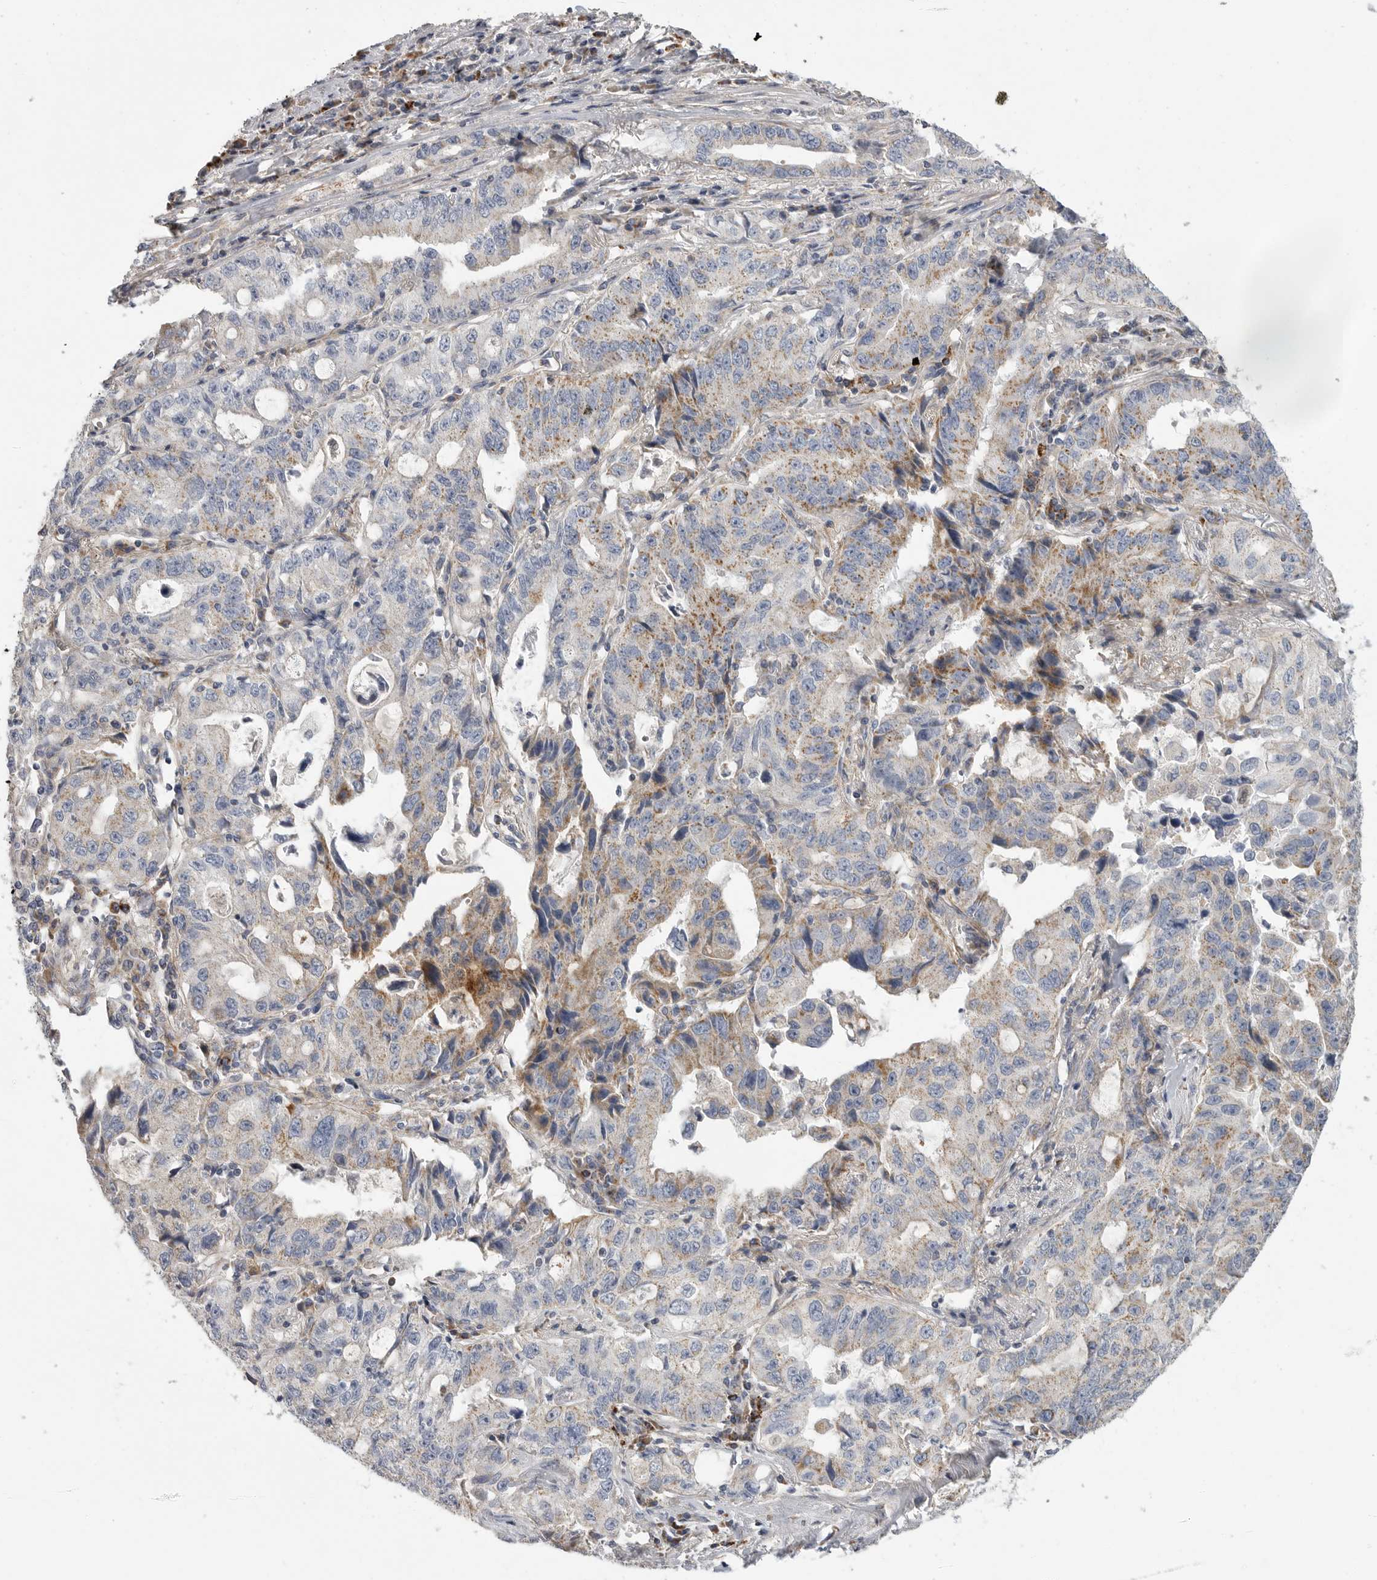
{"staining": {"intensity": "moderate", "quantity": "25%-75%", "location": "cytoplasmic/membranous"}, "tissue": "lung cancer", "cell_type": "Tumor cells", "image_type": "cancer", "snomed": [{"axis": "morphology", "description": "Adenocarcinoma, NOS"}, {"axis": "topography", "description": "Lung"}], "caption": "Immunohistochemical staining of human adenocarcinoma (lung) reveals moderate cytoplasmic/membranous protein staining in approximately 25%-75% of tumor cells.", "gene": "SDC3", "patient": {"sex": "female", "age": 51}}